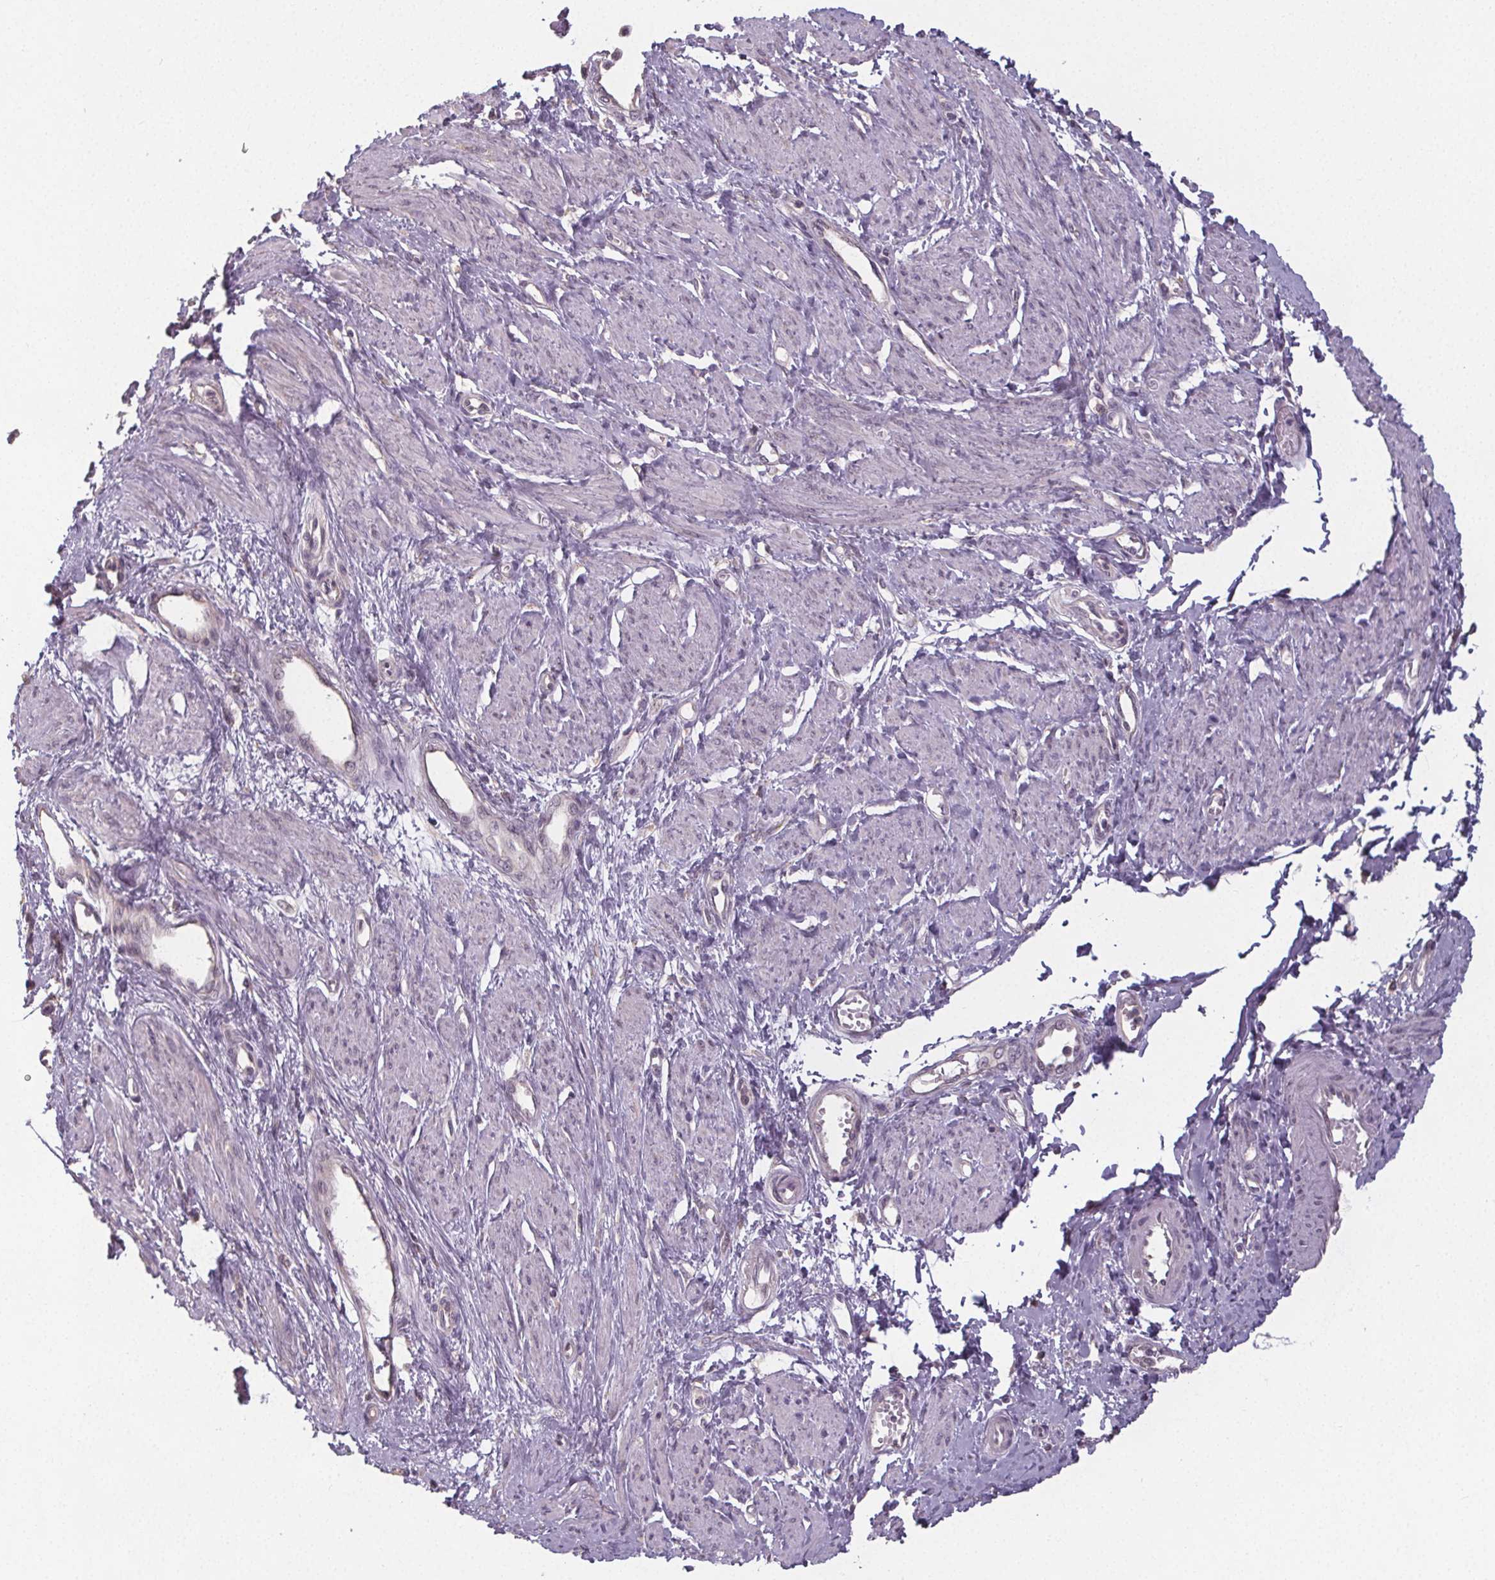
{"staining": {"intensity": "negative", "quantity": "none", "location": "none"}, "tissue": "smooth muscle", "cell_type": "Smooth muscle cells", "image_type": "normal", "snomed": [{"axis": "morphology", "description": "Normal tissue, NOS"}, {"axis": "topography", "description": "Smooth muscle"}, {"axis": "topography", "description": "Uterus"}], "caption": "Immunohistochemistry (IHC) micrograph of benign human smooth muscle stained for a protein (brown), which displays no expression in smooth muscle cells.", "gene": "SLC26A2", "patient": {"sex": "female", "age": 39}}